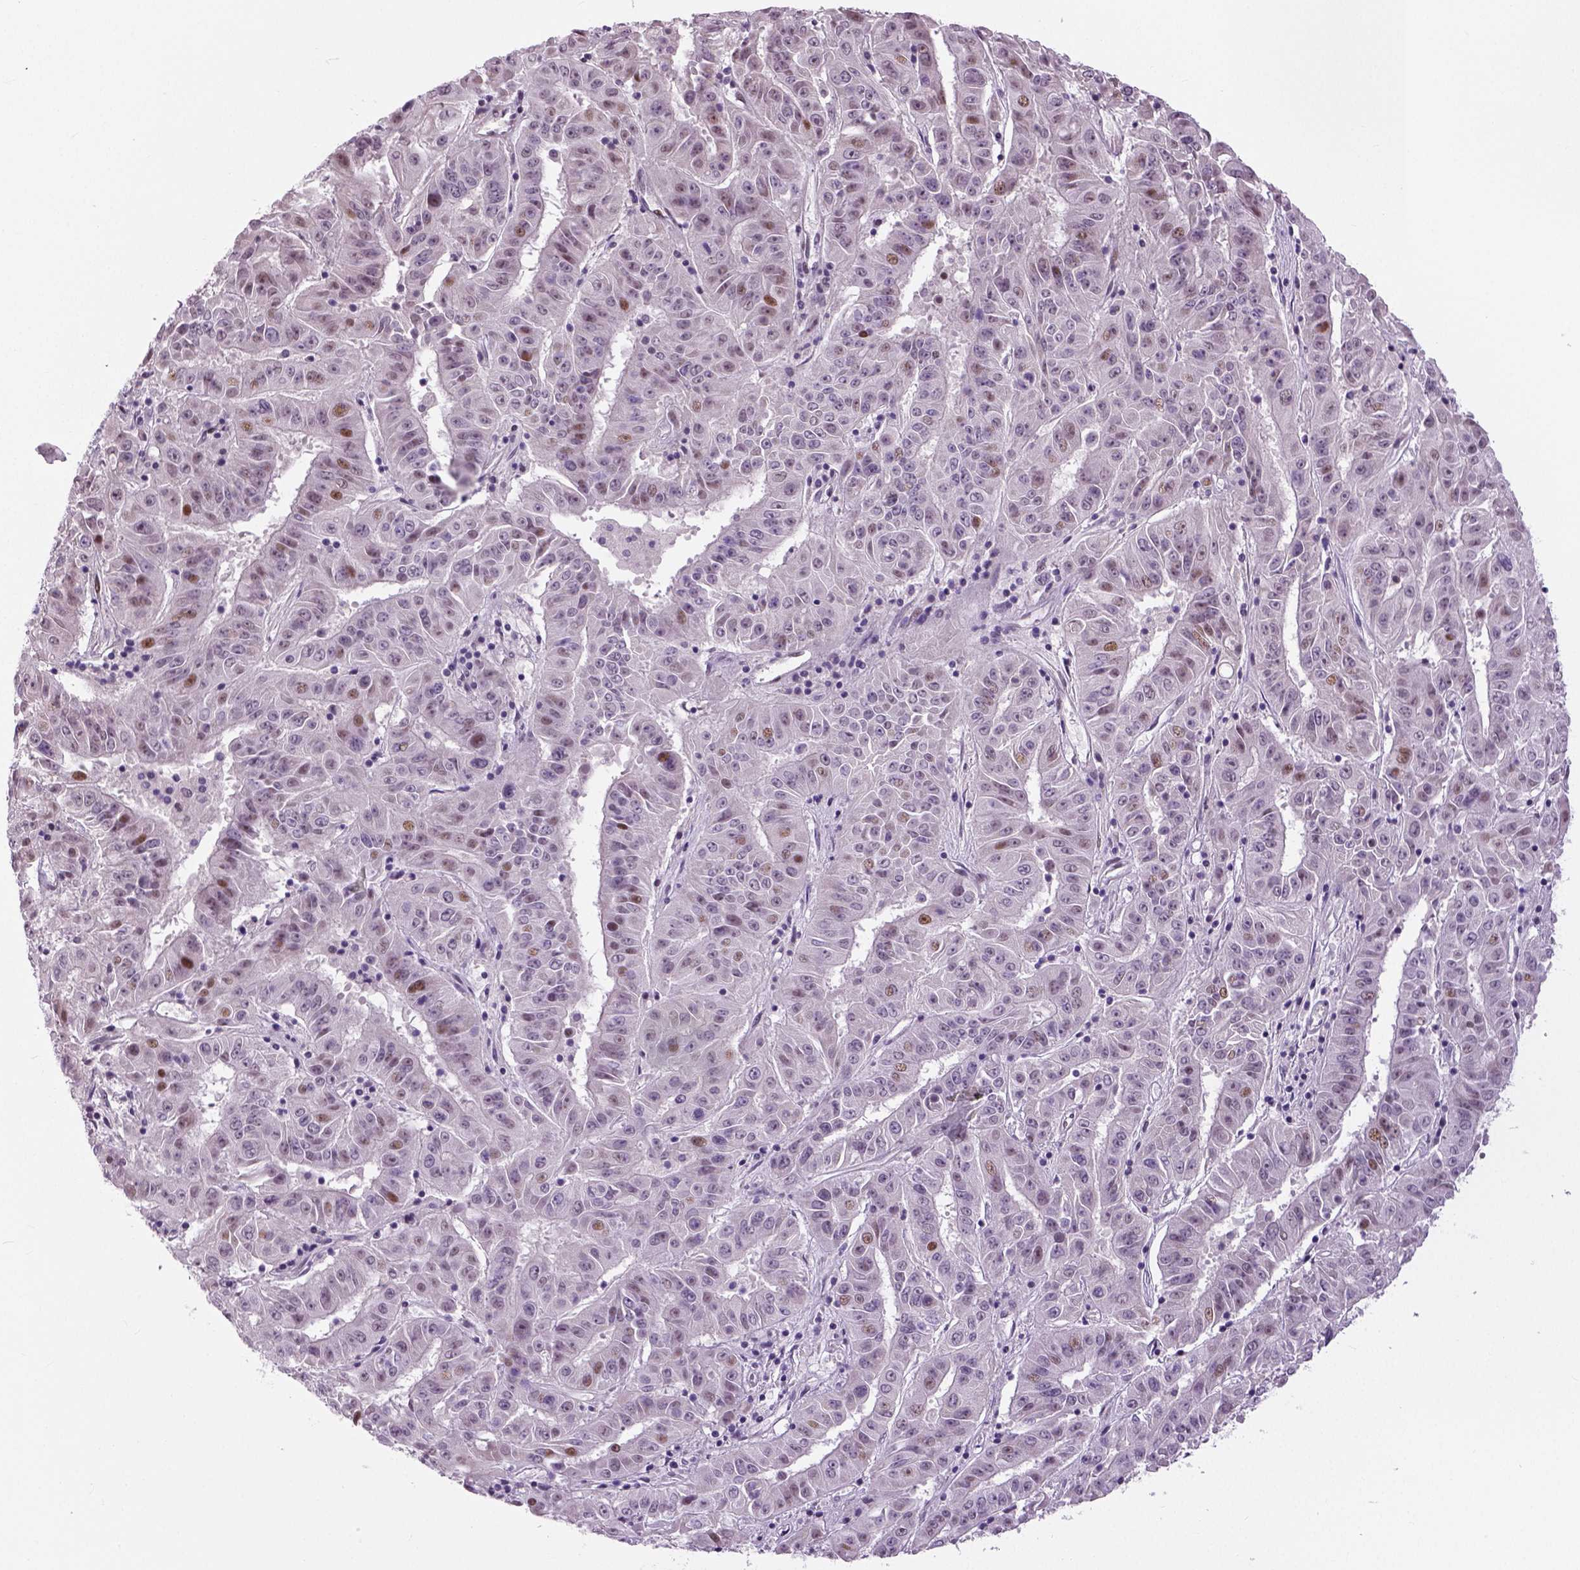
{"staining": {"intensity": "negative", "quantity": "none", "location": "none"}, "tissue": "pancreatic cancer", "cell_type": "Tumor cells", "image_type": "cancer", "snomed": [{"axis": "morphology", "description": "Adenocarcinoma, NOS"}, {"axis": "topography", "description": "Pancreas"}], "caption": "Immunohistochemistry (IHC) of human adenocarcinoma (pancreatic) shows no expression in tumor cells.", "gene": "NECAB1", "patient": {"sex": "male", "age": 63}}